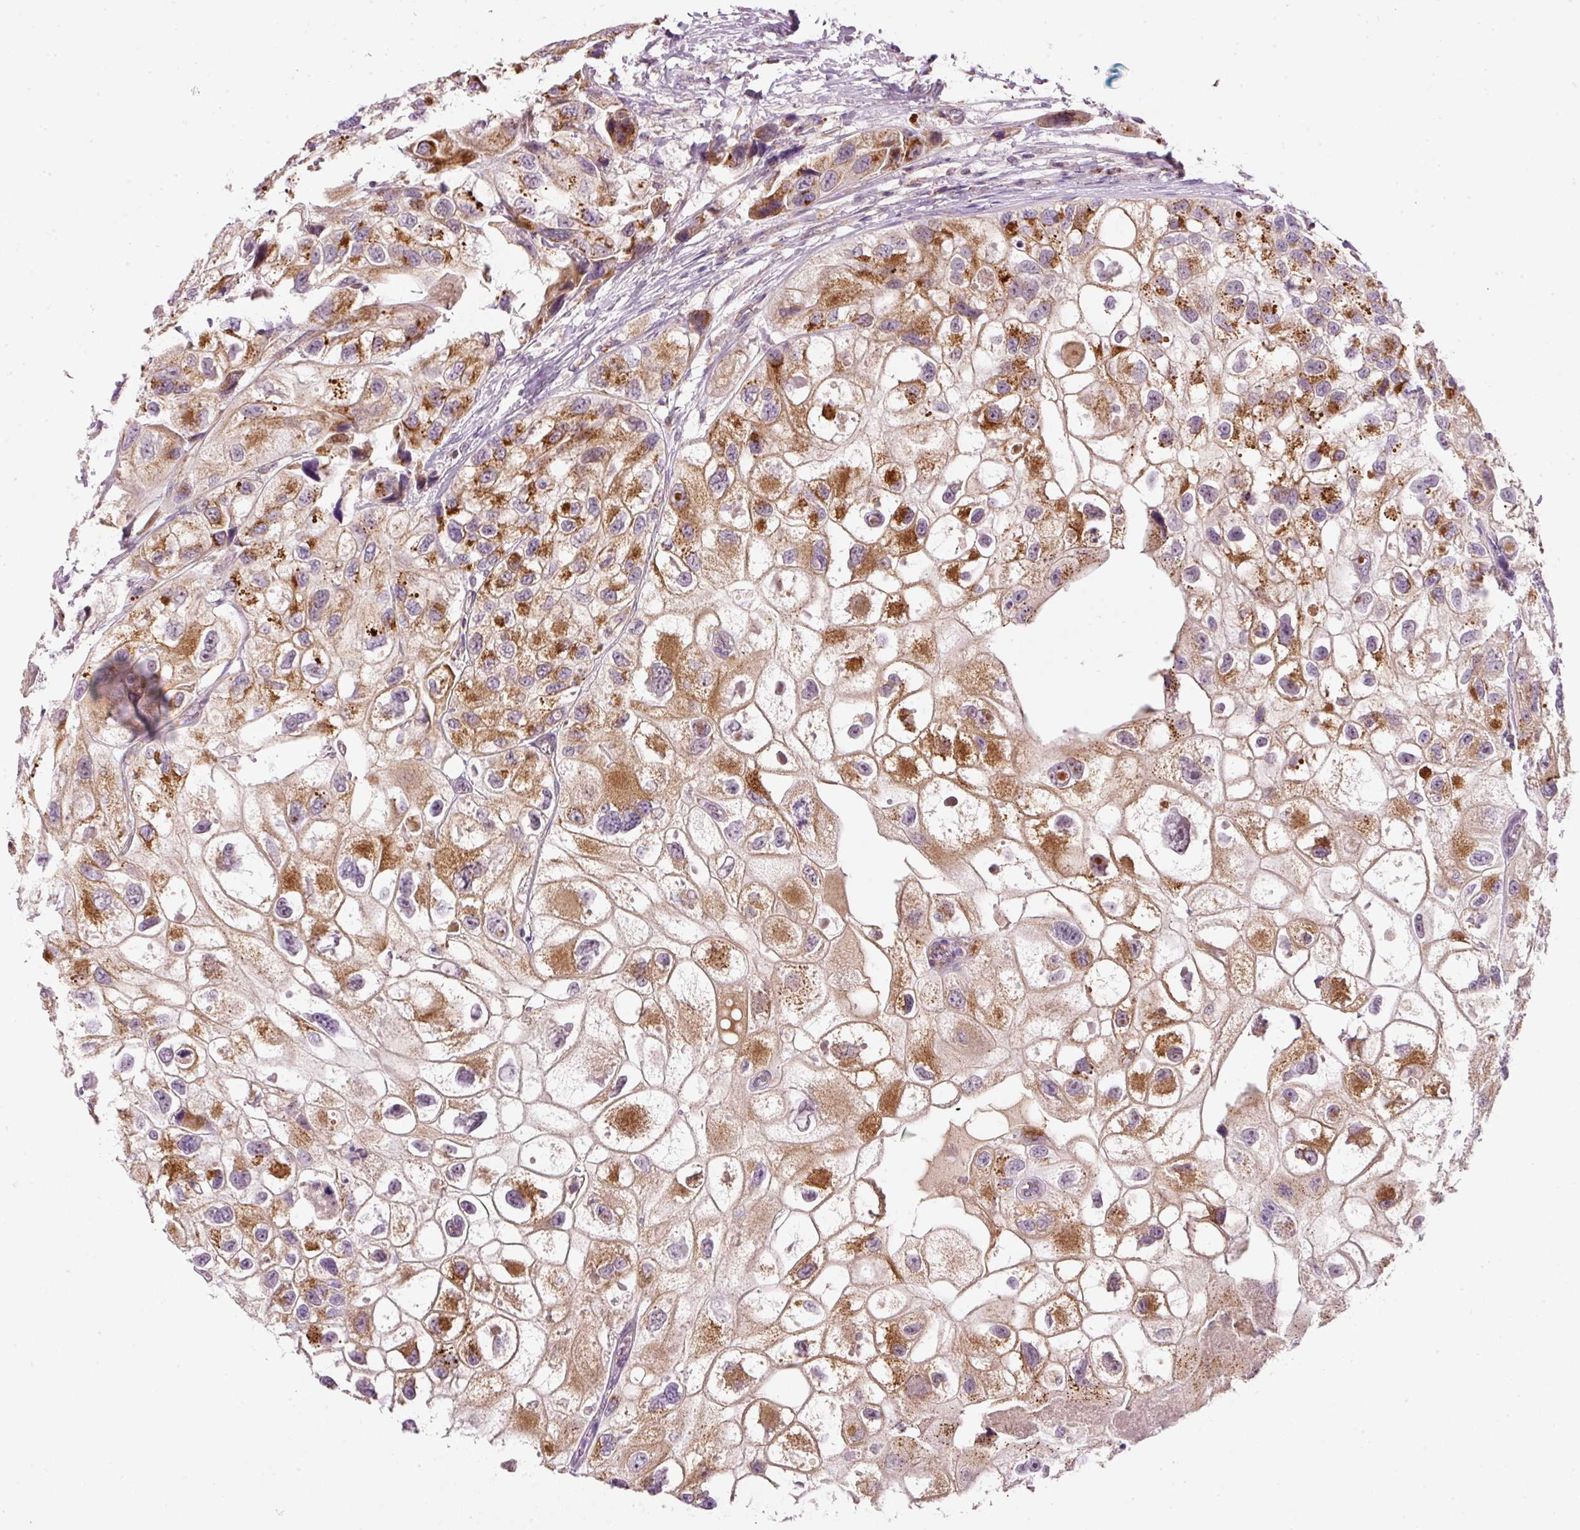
{"staining": {"intensity": "moderate", "quantity": ">75%", "location": "cytoplasmic/membranous"}, "tissue": "urothelial cancer", "cell_type": "Tumor cells", "image_type": "cancer", "snomed": [{"axis": "morphology", "description": "Urothelial carcinoma, High grade"}, {"axis": "topography", "description": "Urinary bladder"}], "caption": "Moderate cytoplasmic/membranous staining is identified in approximately >75% of tumor cells in high-grade urothelial carcinoma.", "gene": "FAM78B", "patient": {"sex": "female", "age": 64}}